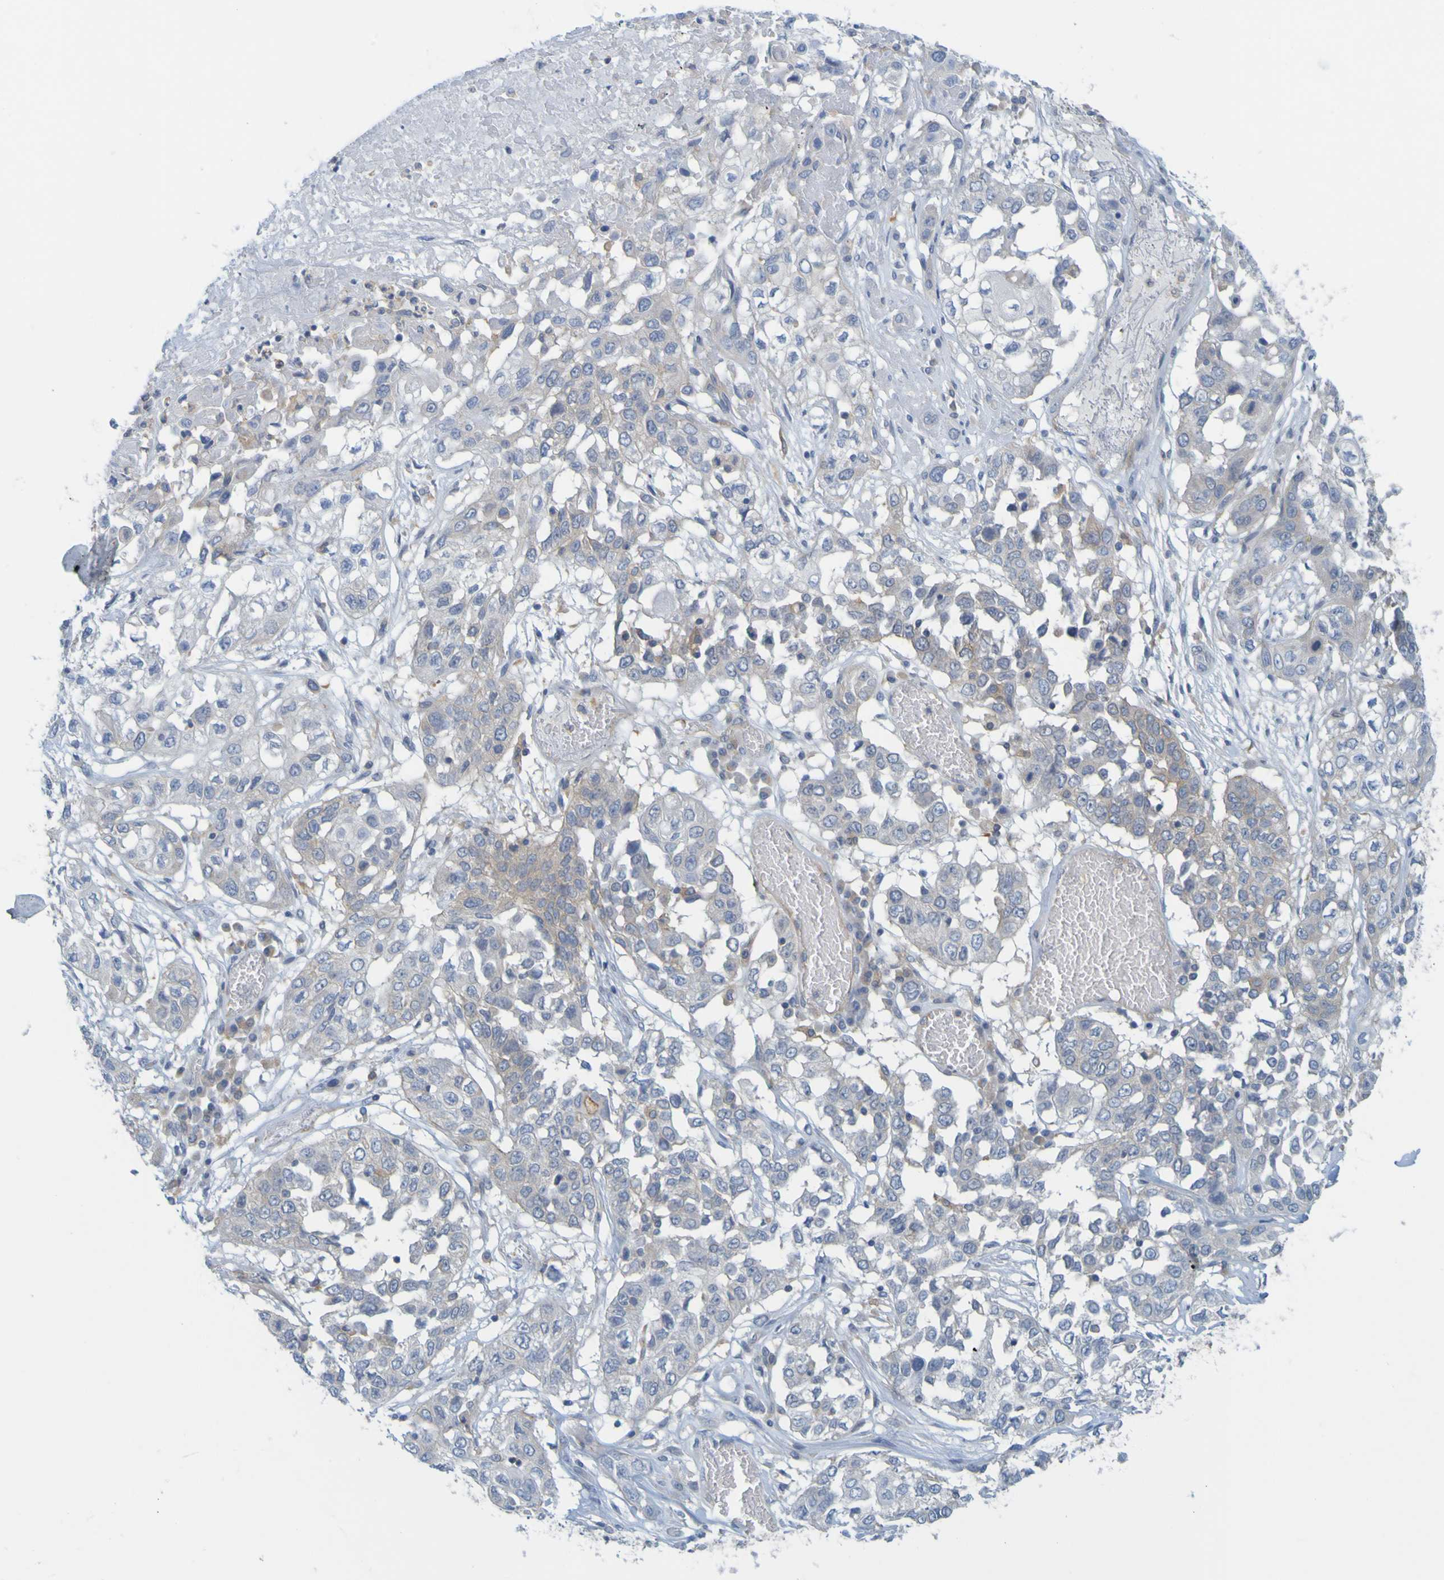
{"staining": {"intensity": "negative", "quantity": "none", "location": "none"}, "tissue": "lung cancer", "cell_type": "Tumor cells", "image_type": "cancer", "snomed": [{"axis": "morphology", "description": "Squamous cell carcinoma, NOS"}, {"axis": "topography", "description": "Lung"}], "caption": "Lung cancer (squamous cell carcinoma) was stained to show a protein in brown. There is no significant staining in tumor cells.", "gene": "APPL1", "patient": {"sex": "male", "age": 71}}